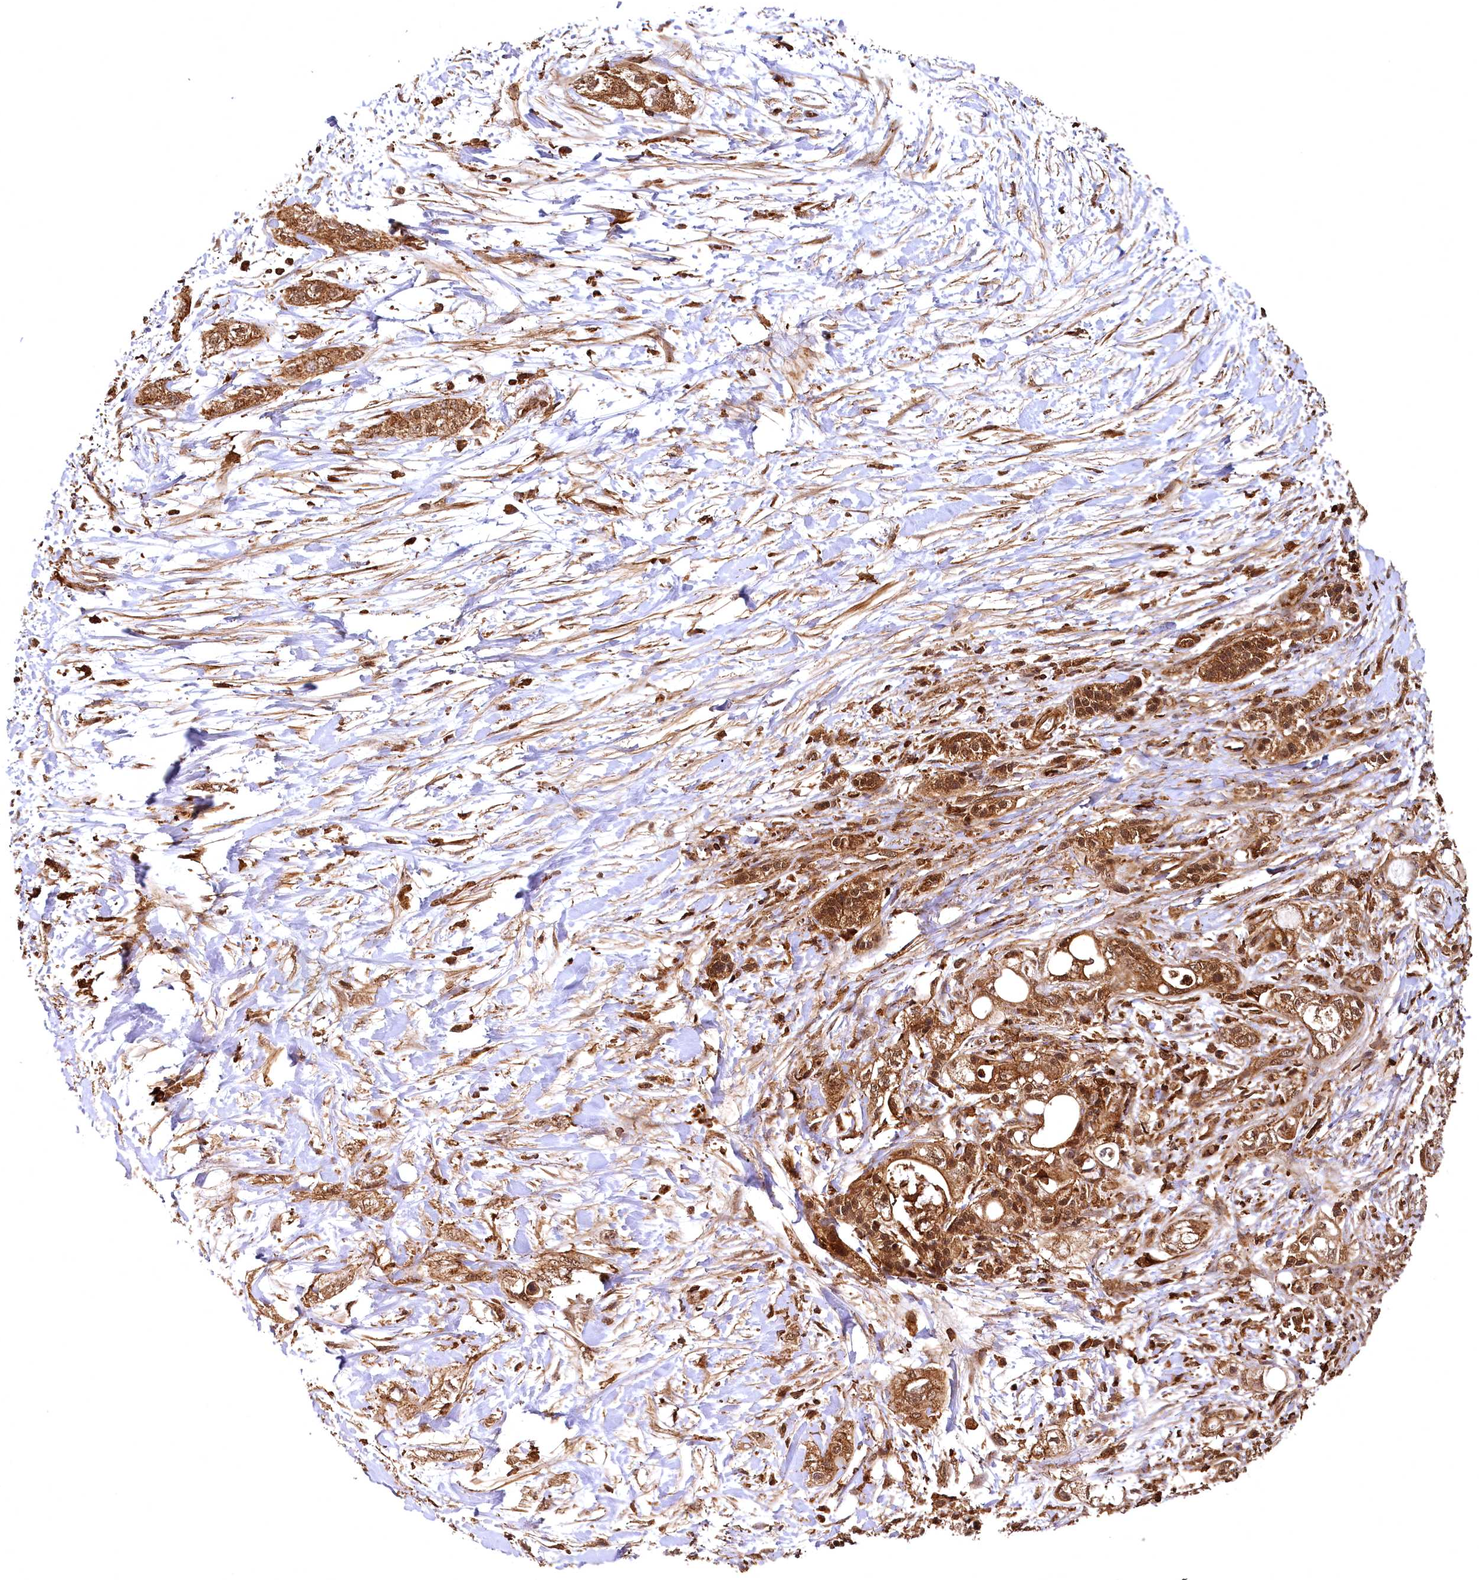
{"staining": {"intensity": "moderate", "quantity": ">75%", "location": "cytoplasmic/membranous,nuclear"}, "tissue": "pancreatic cancer", "cell_type": "Tumor cells", "image_type": "cancer", "snomed": [{"axis": "morphology", "description": "Adenocarcinoma, NOS"}, {"axis": "topography", "description": "Pancreas"}], "caption": "Pancreatic cancer (adenocarcinoma) stained with IHC shows moderate cytoplasmic/membranous and nuclear staining in about >75% of tumor cells.", "gene": "STUB1", "patient": {"sex": "male", "age": 70}}